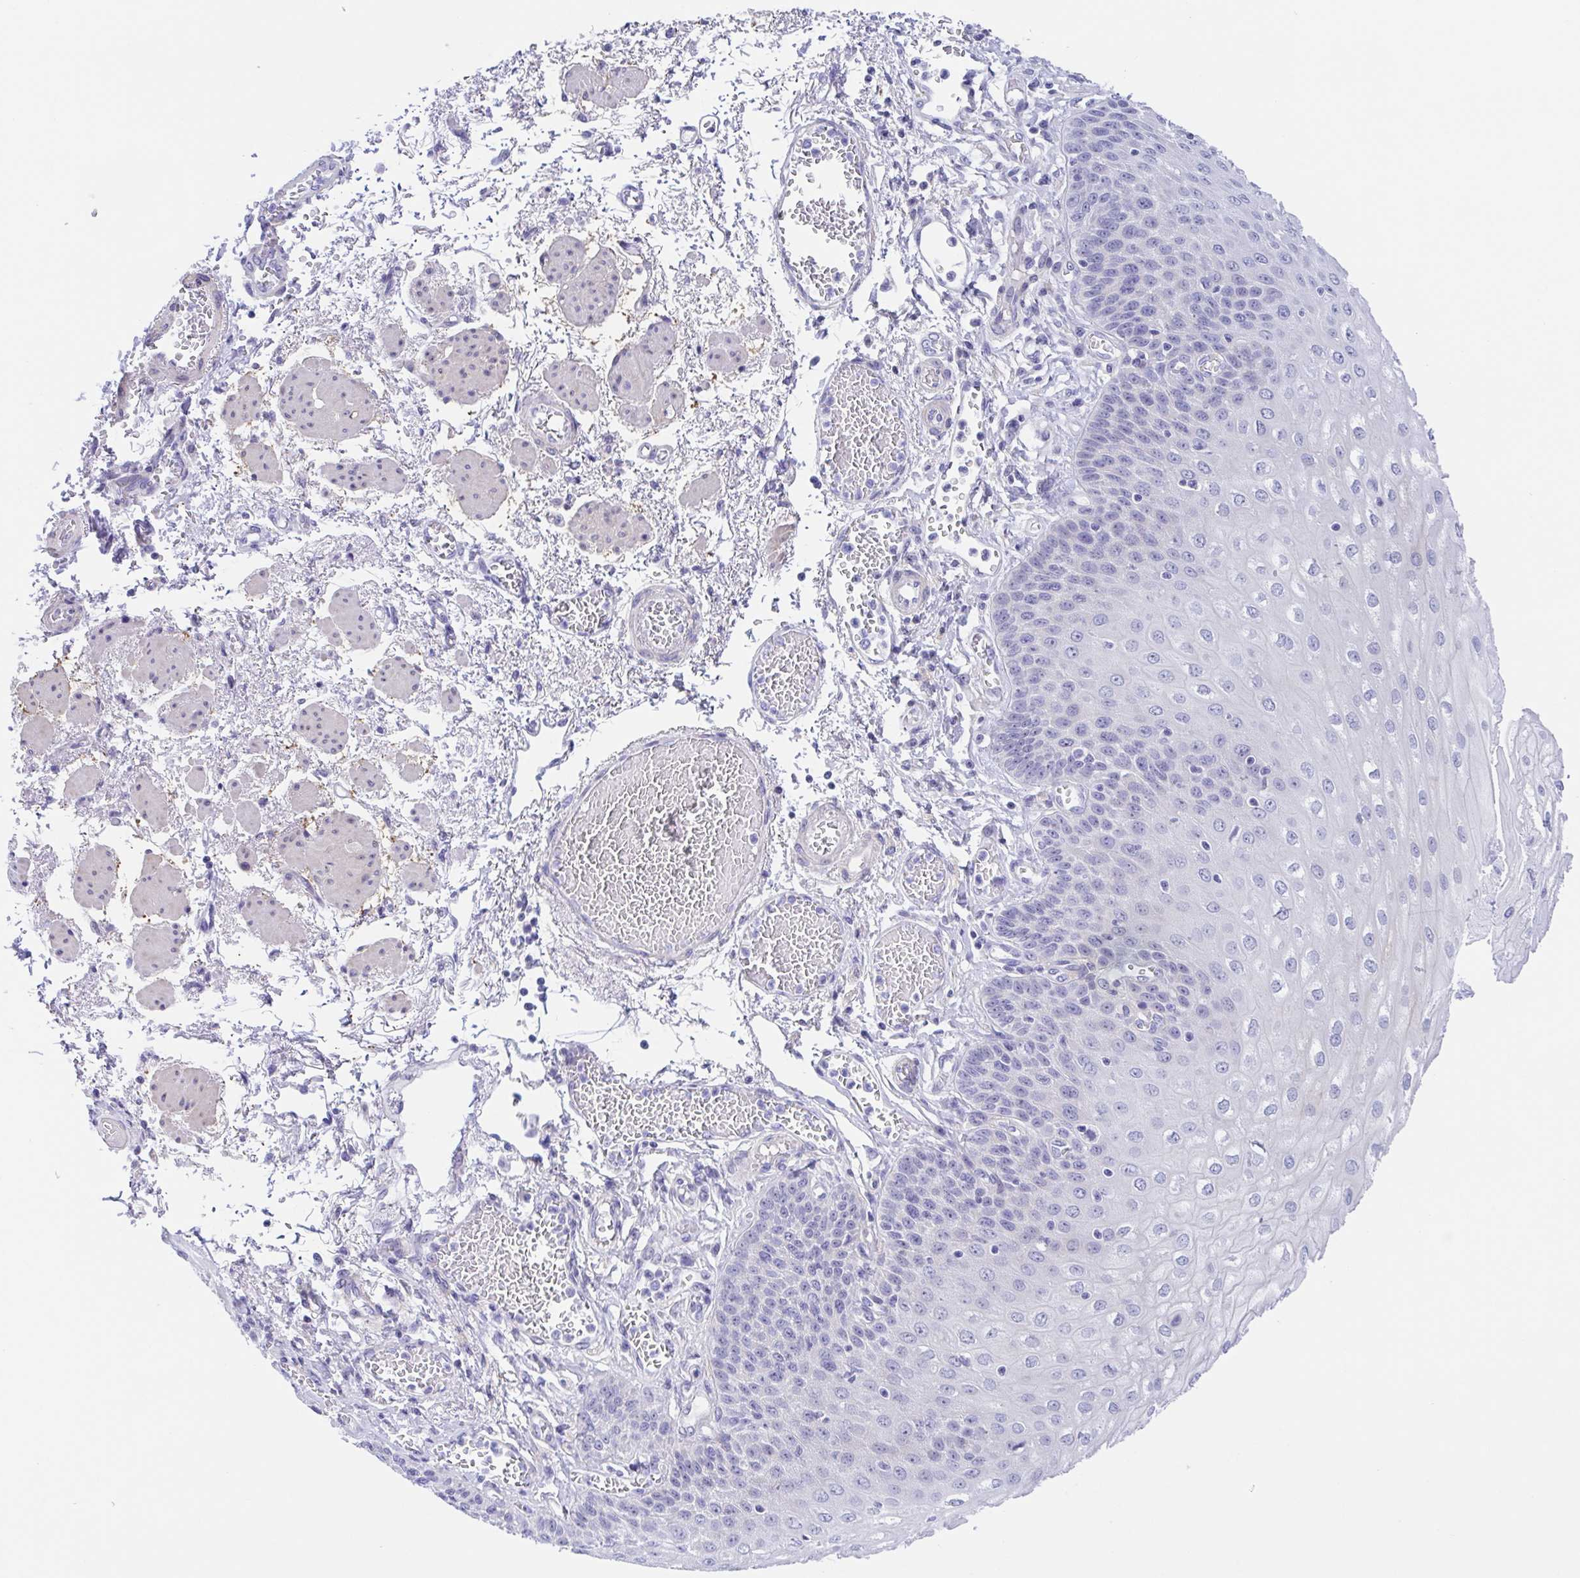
{"staining": {"intensity": "weak", "quantity": "<25%", "location": "cytoplasmic/membranous"}, "tissue": "esophagus", "cell_type": "Squamous epithelial cells", "image_type": "normal", "snomed": [{"axis": "morphology", "description": "Normal tissue, NOS"}, {"axis": "morphology", "description": "Adenocarcinoma, NOS"}, {"axis": "topography", "description": "Esophagus"}], "caption": "Immunohistochemistry (IHC) photomicrograph of unremarkable esophagus stained for a protein (brown), which demonstrates no staining in squamous epithelial cells.", "gene": "MUCL3", "patient": {"sex": "male", "age": 81}}